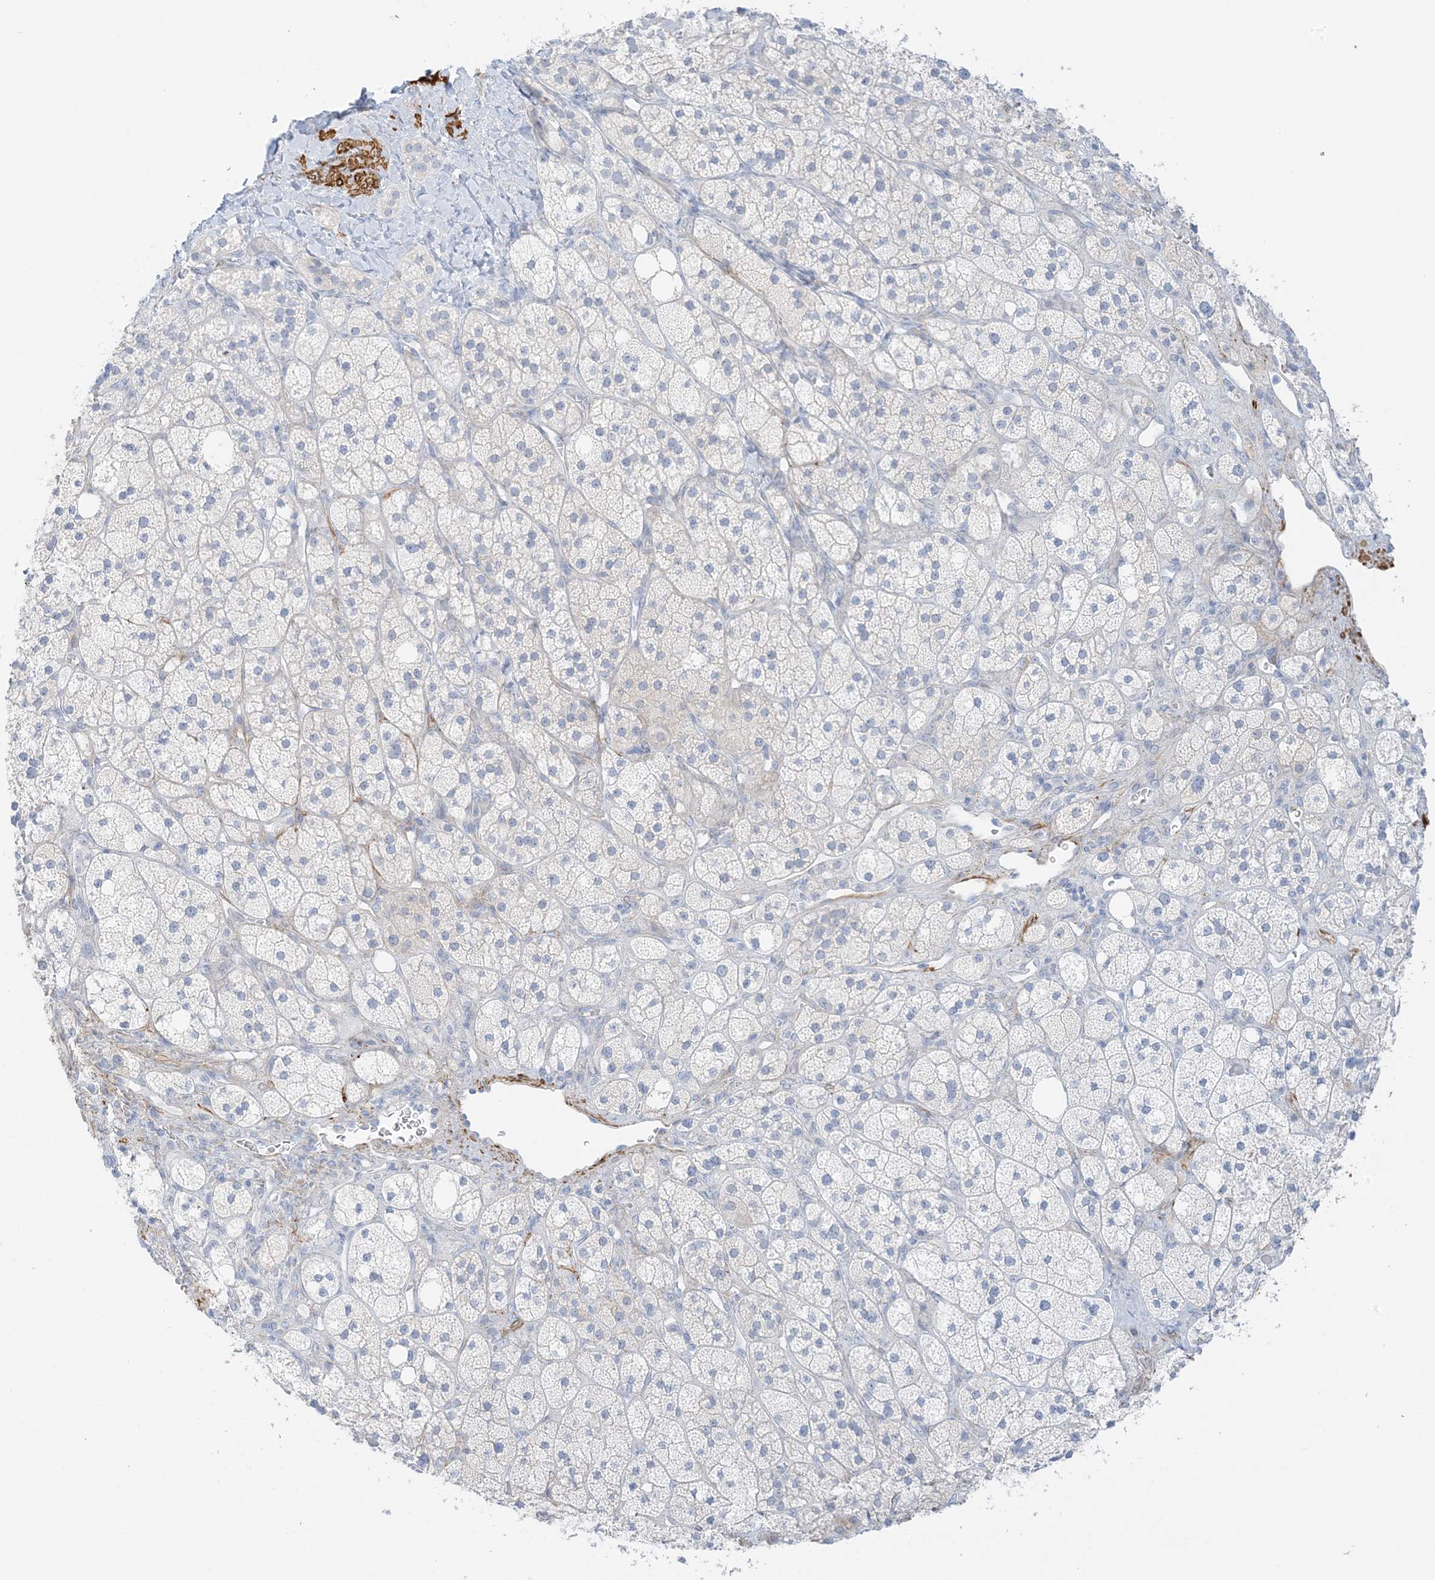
{"staining": {"intensity": "weak", "quantity": "<25%", "location": "cytoplasmic/membranous"}, "tissue": "adrenal gland", "cell_type": "Glandular cells", "image_type": "normal", "snomed": [{"axis": "morphology", "description": "Normal tissue, NOS"}, {"axis": "topography", "description": "Adrenal gland"}], "caption": "This is an immunohistochemistry photomicrograph of unremarkable human adrenal gland. There is no staining in glandular cells.", "gene": "SLC22A13", "patient": {"sex": "male", "age": 61}}